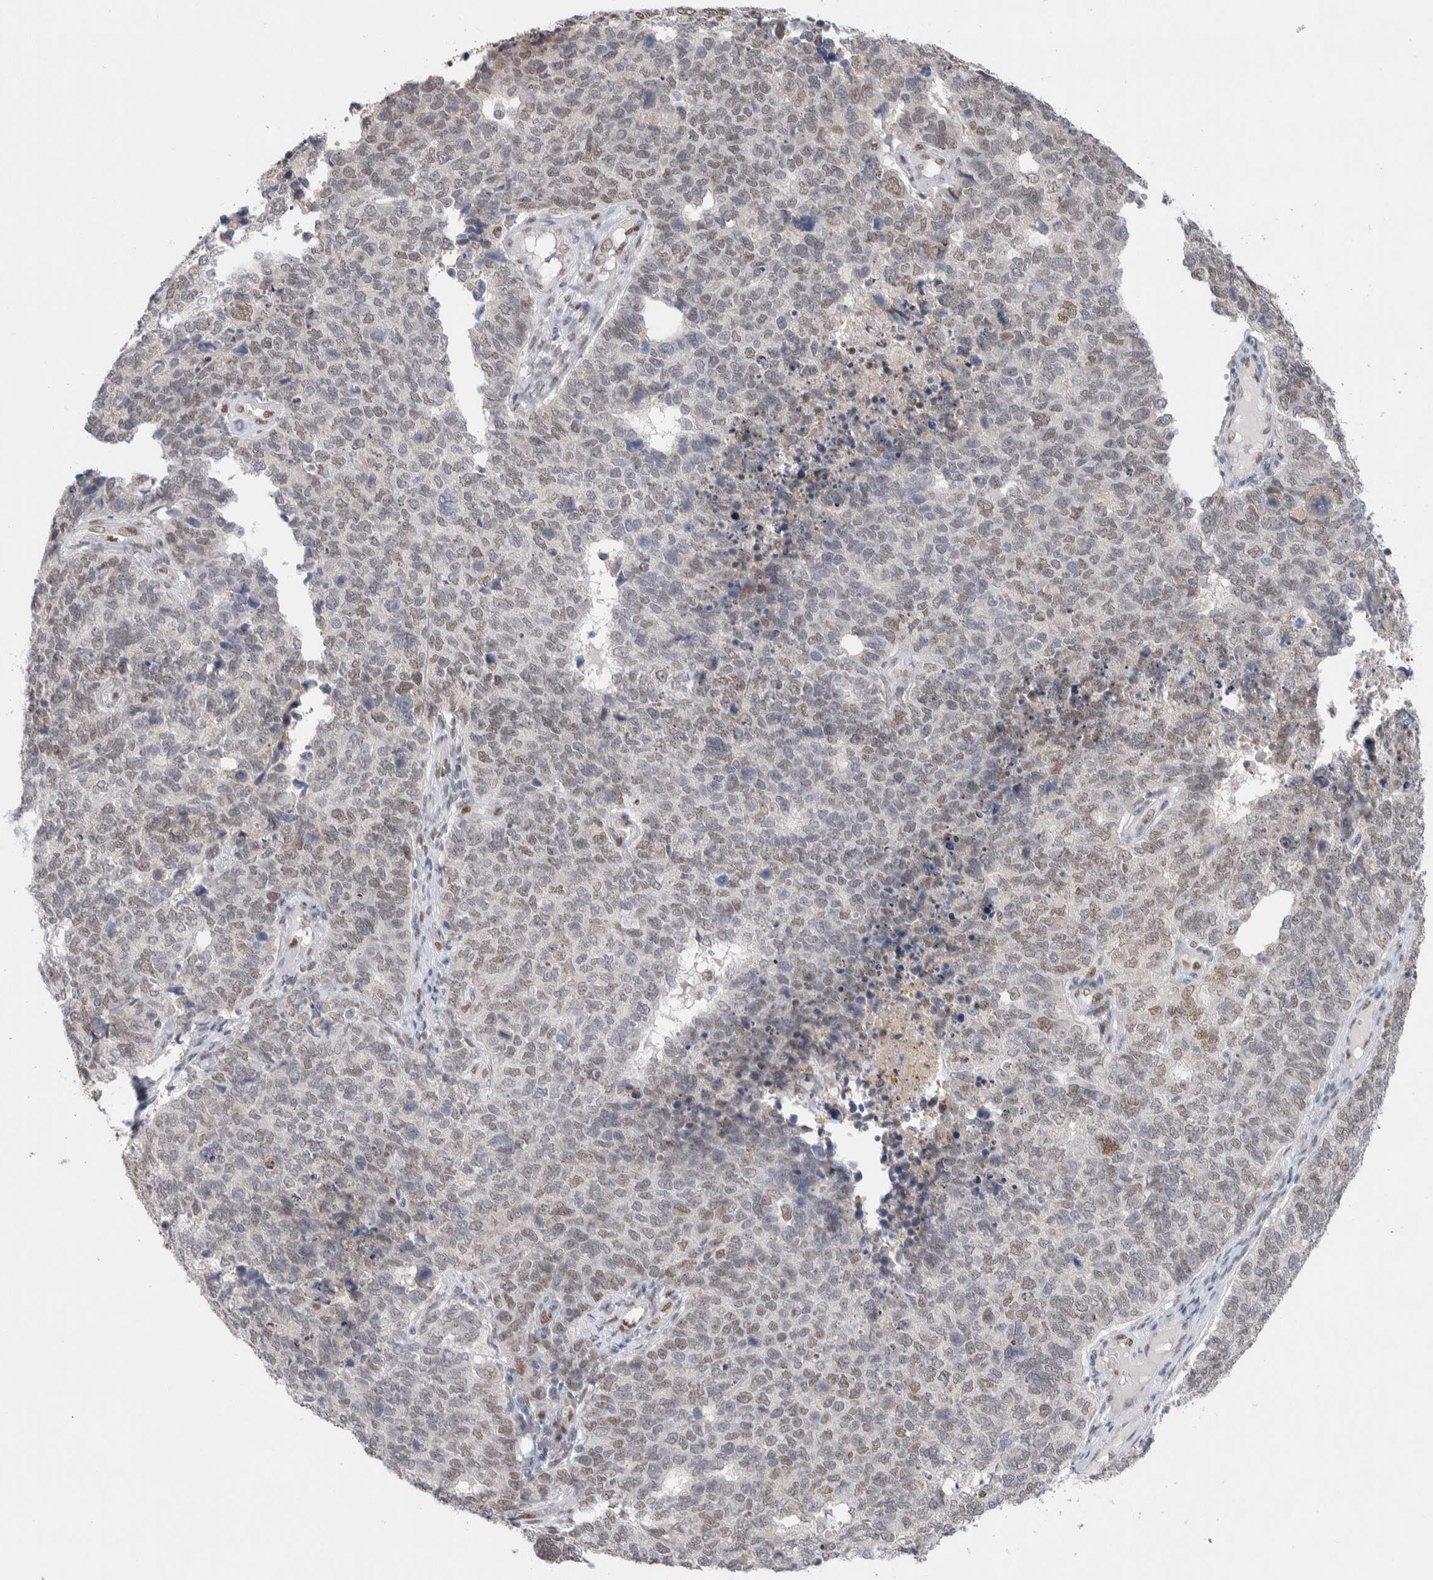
{"staining": {"intensity": "weak", "quantity": ">75%", "location": "nuclear"}, "tissue": "cervical cancer", "cell_type": "Tumor cells", "image_type": "cancer", "snomed": [{"axis": "morphology", "description": "Squamous cell carcinoma, NOS"}, {"axis": "topography", "description": "Cervix"}], "caption": "Immunohistochemical staining of human squamous cell carcinoma (cervical) reveals low levels of weak nuclear positivity in about >75% of tumor cells. The protein of interest is stained brown, and the nuclei are stained in blue (DAB (3,3'-diaminobenzidine) IHC with brightfield microscopy, high magnification).", "gene": "PRMT1", "patient": {"sex": "female", "age": 63}}